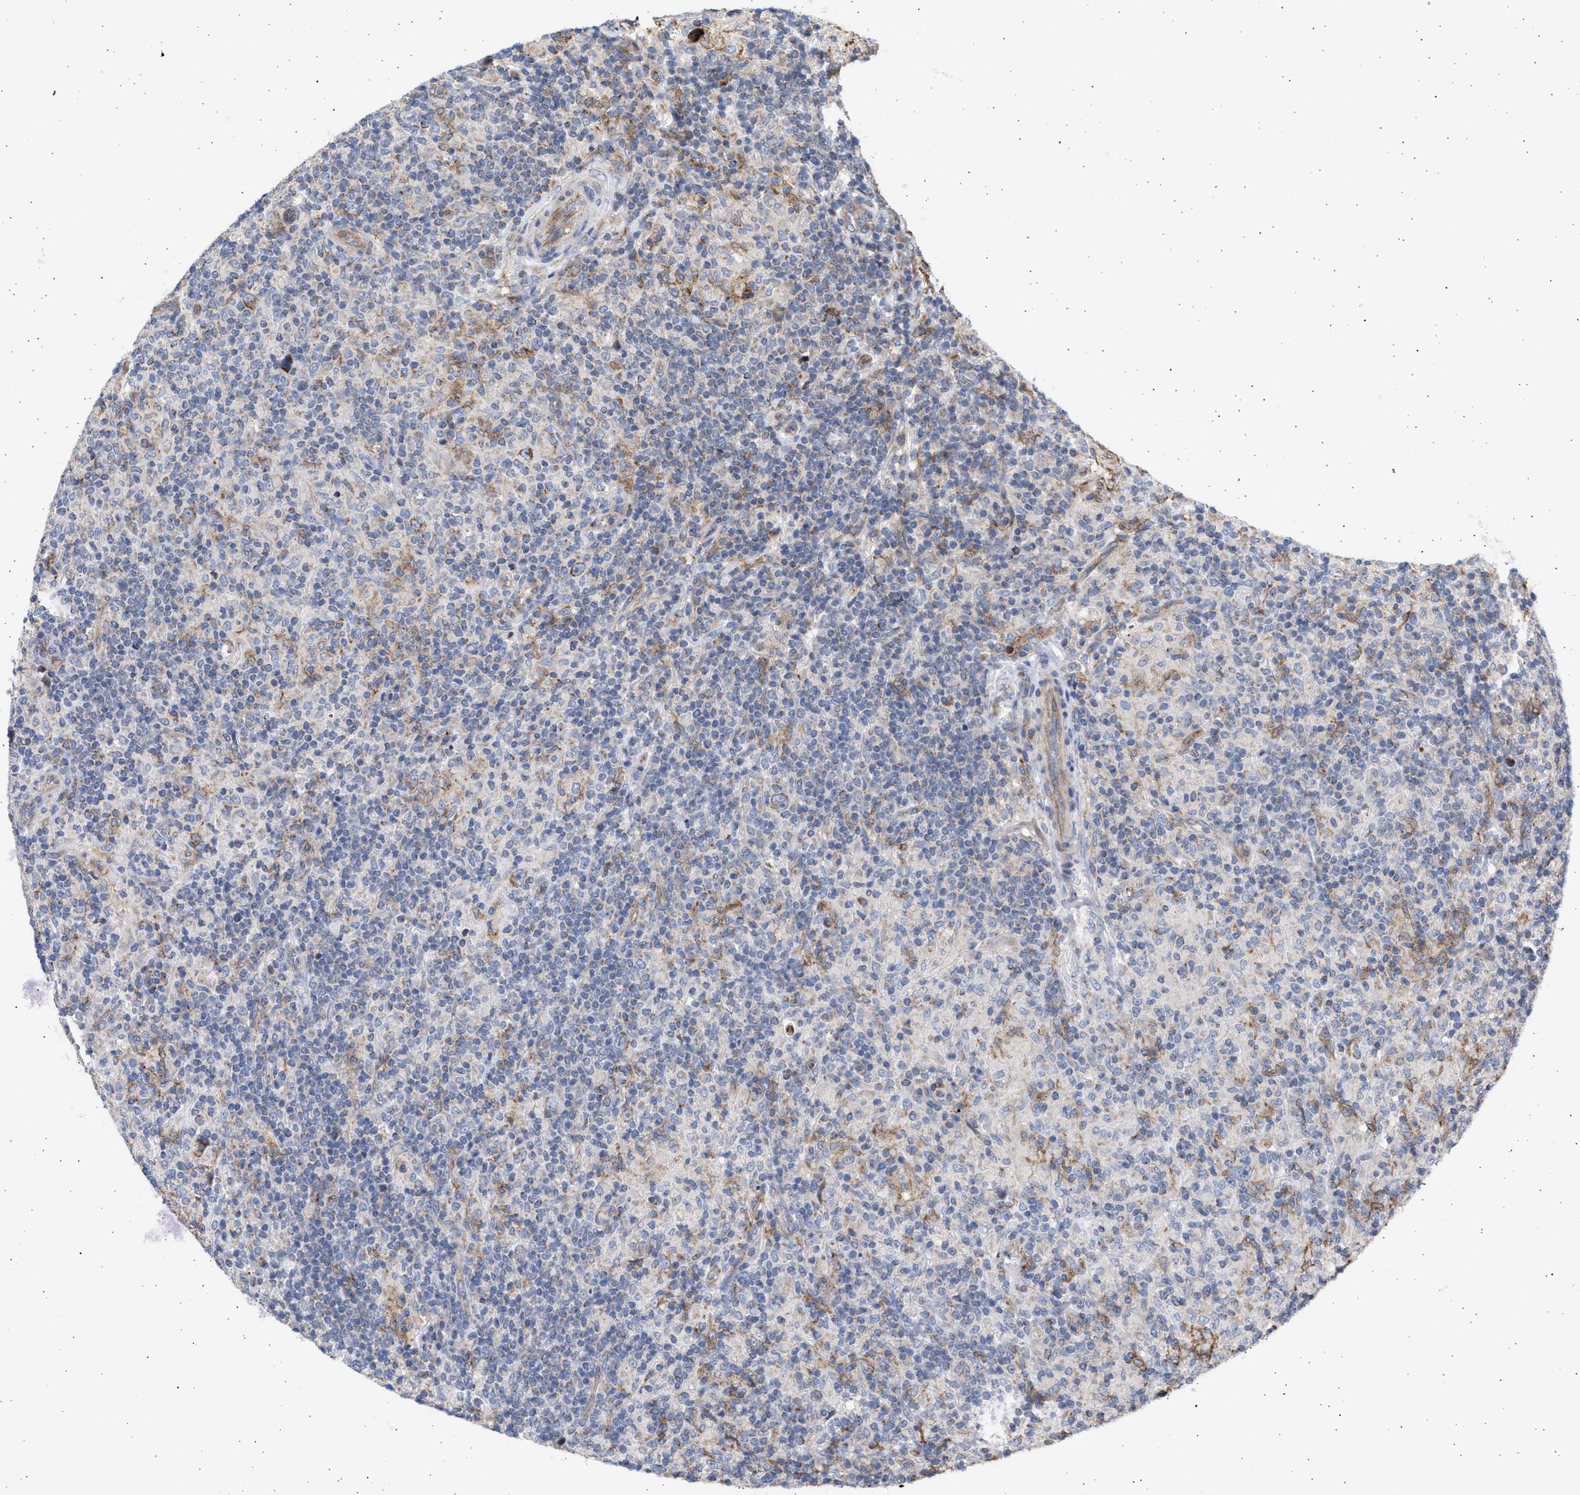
{"staining": {"intensity": "moderate", "quantity": ">75%", "location": "cytoplasmic/membranous"}, "tissue": "lymphoma", "cell_type": "Tumor cells", "image_type": "cancer", "snomed": [{"axis": "morphology", "description": "Hodgkin's disease, NOS"}, {"axis": "topography", "description": "Lymph node"}], "caption": "Protein analysis of lymphoma tissue displays moderate cytoplasmic/membranous expression in about >75% of tumor cells.", "gene": "TTC19", "patient": {"sex": "male", "age": 70}}